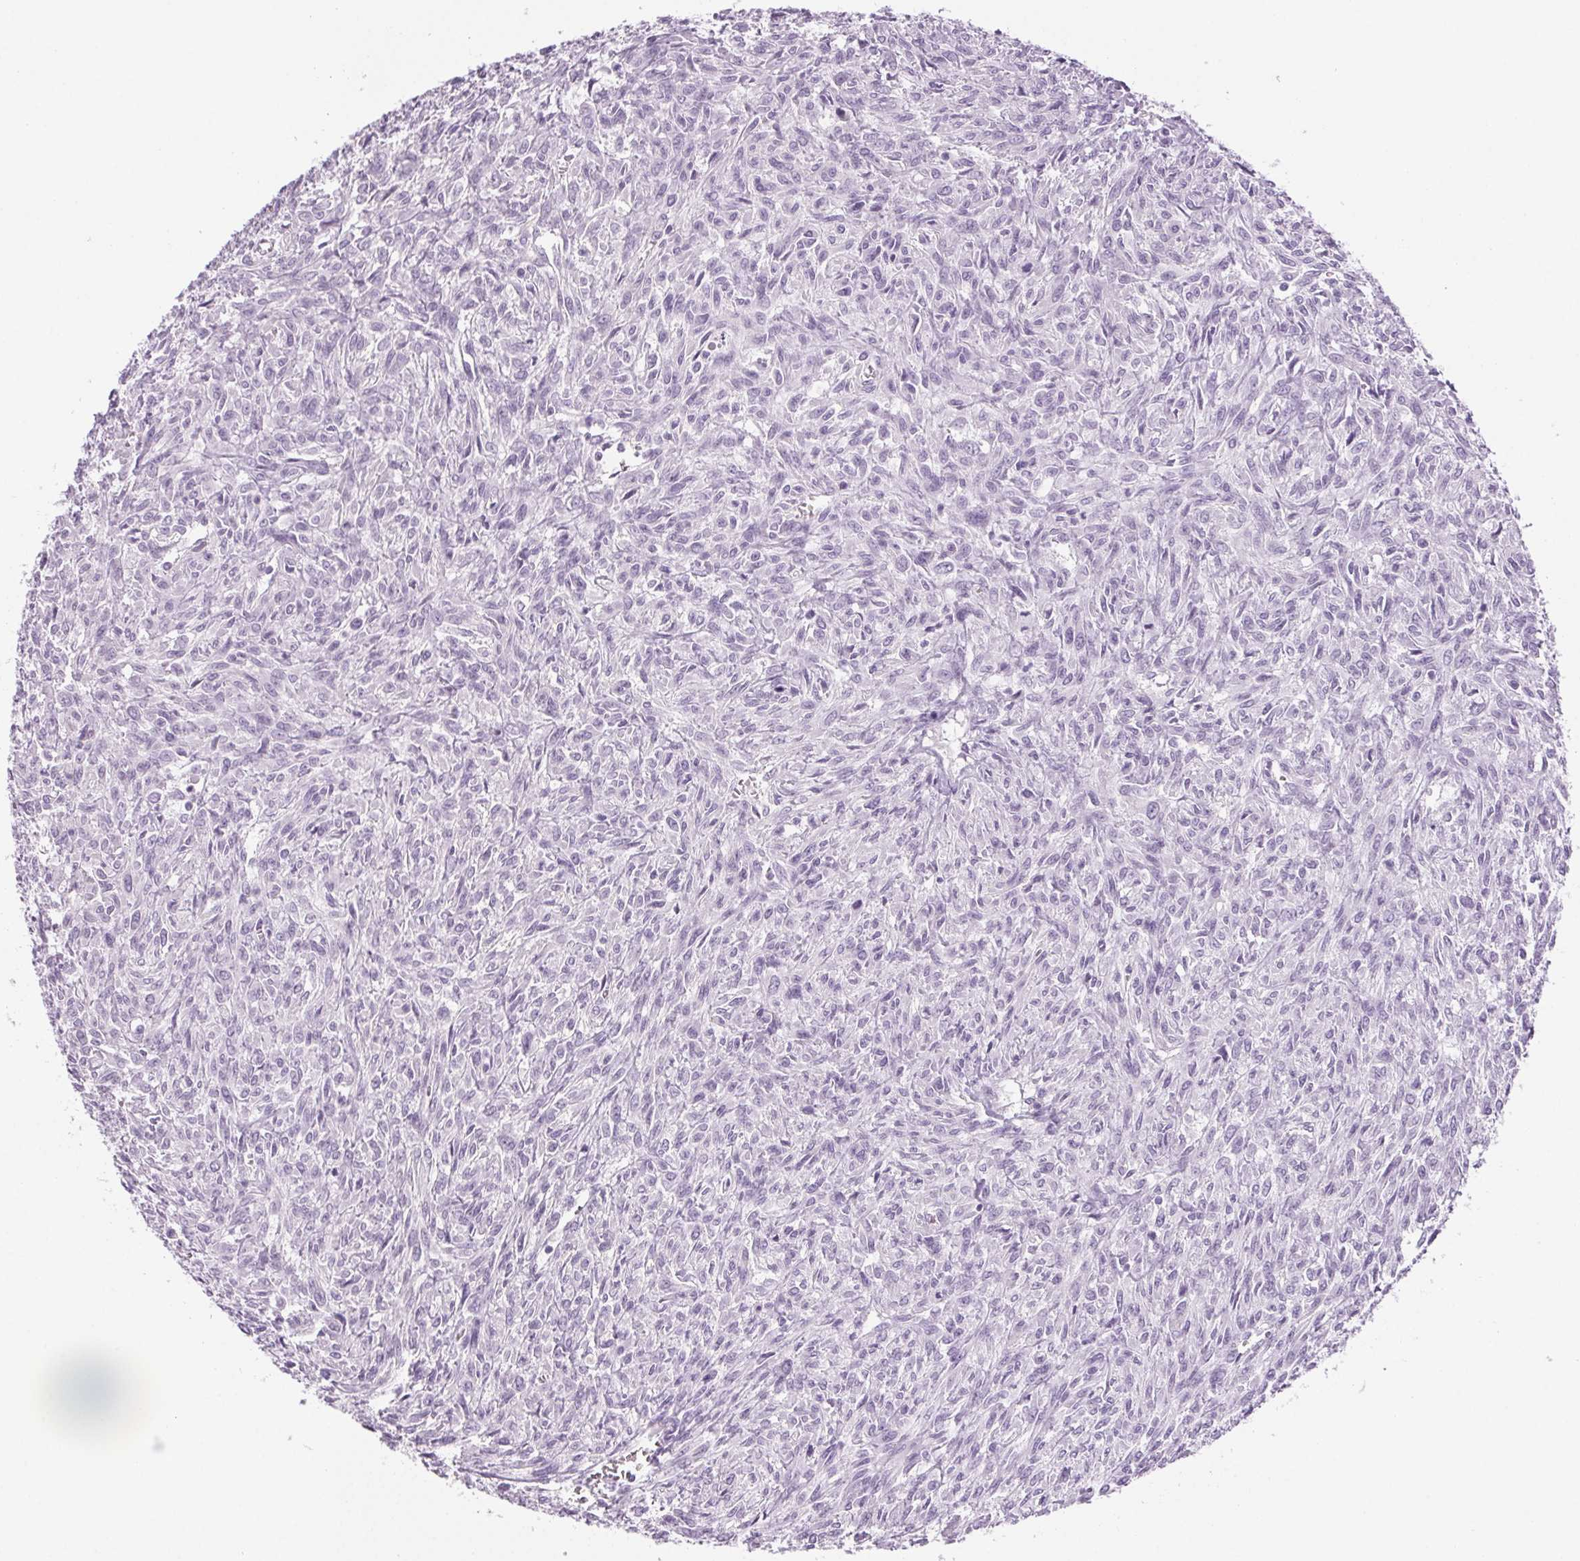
{"staining": {"intensity": "negative", "quantity": "none", "location": "none"}, "tissue": "renal cancer", "cell_type": "Tumor cells", "image_type": "cancer", "snomed": [{"axis": "morphology", "description": "Adenocarcinoma, NOS"}, {"axis": "topography", "description": "Kidney"}], "caption": "Immunohistochemistry of renal cancer demonstrates no staining in tumor cells.", "gene": "LRP2", "patient": {"sex": "male", "age": 58}}